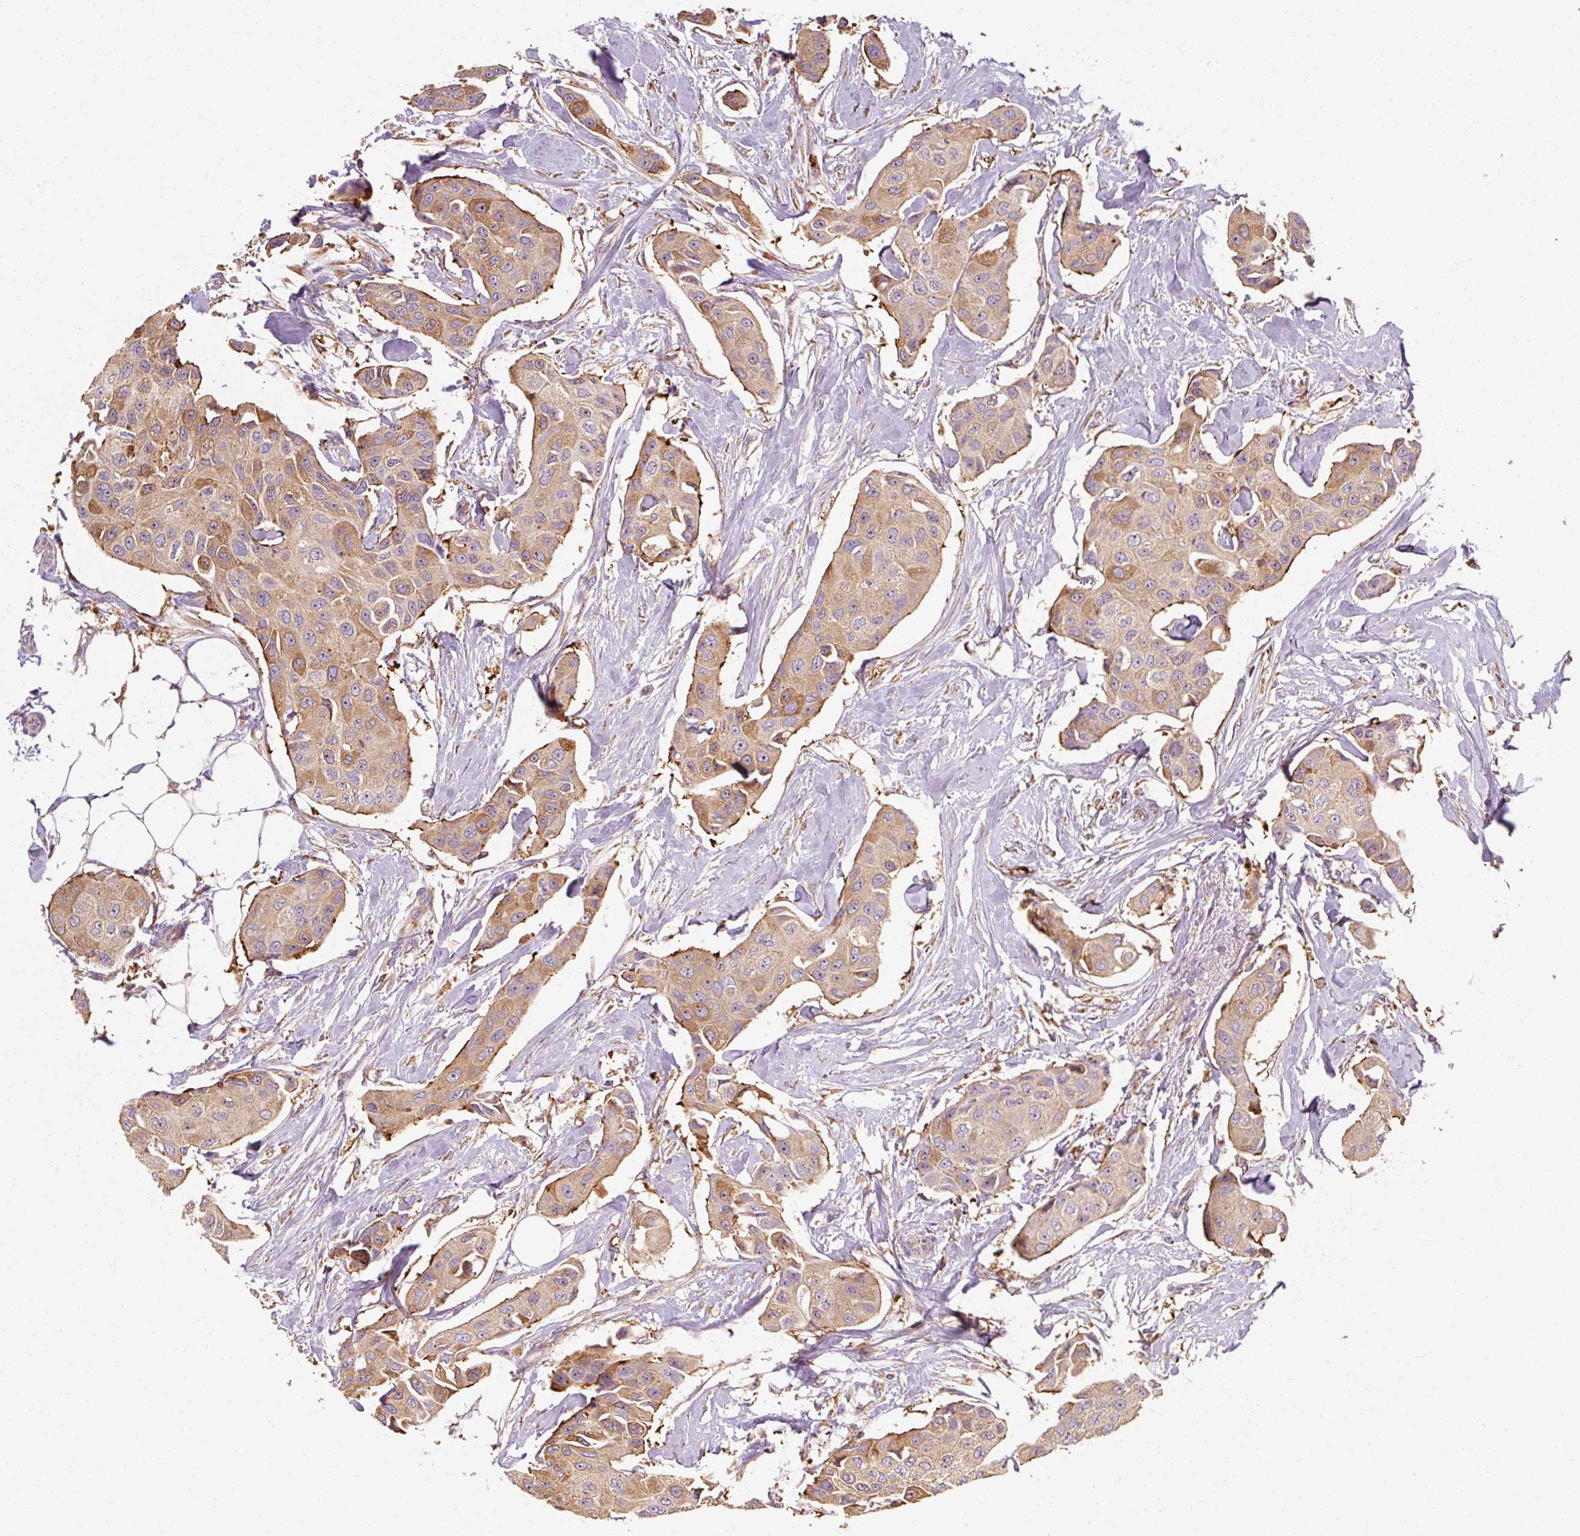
{"staining": {"intensity": "moderate", "quantity": "25%-75%", "location": "cytoplasmic/membranous"}, "tissue": "breast cancer", "cell_type": "Tumor cells", "image_type": "cancer", "snomed": [{"axis": "morphology", "description": "Duct carcinoma"}, {"axis": "topography", "description": "Breast"}, {"axis": "topography", "description": "Lymph node"}], "caption": "Tumor cells exhibit medium levels of moderate cytoplasmic/membranous expression in approximately 25%-75% of cells in breast invasive ductal carcinoma. The staining was performed using DAB (3,3'-diaminobenzidine), with brown indicating positive protein expression. Nuclei are stained blue with hematoxylin.", "gene": "TBC1D4", "patient": {"sex": "female", "age": 80}}